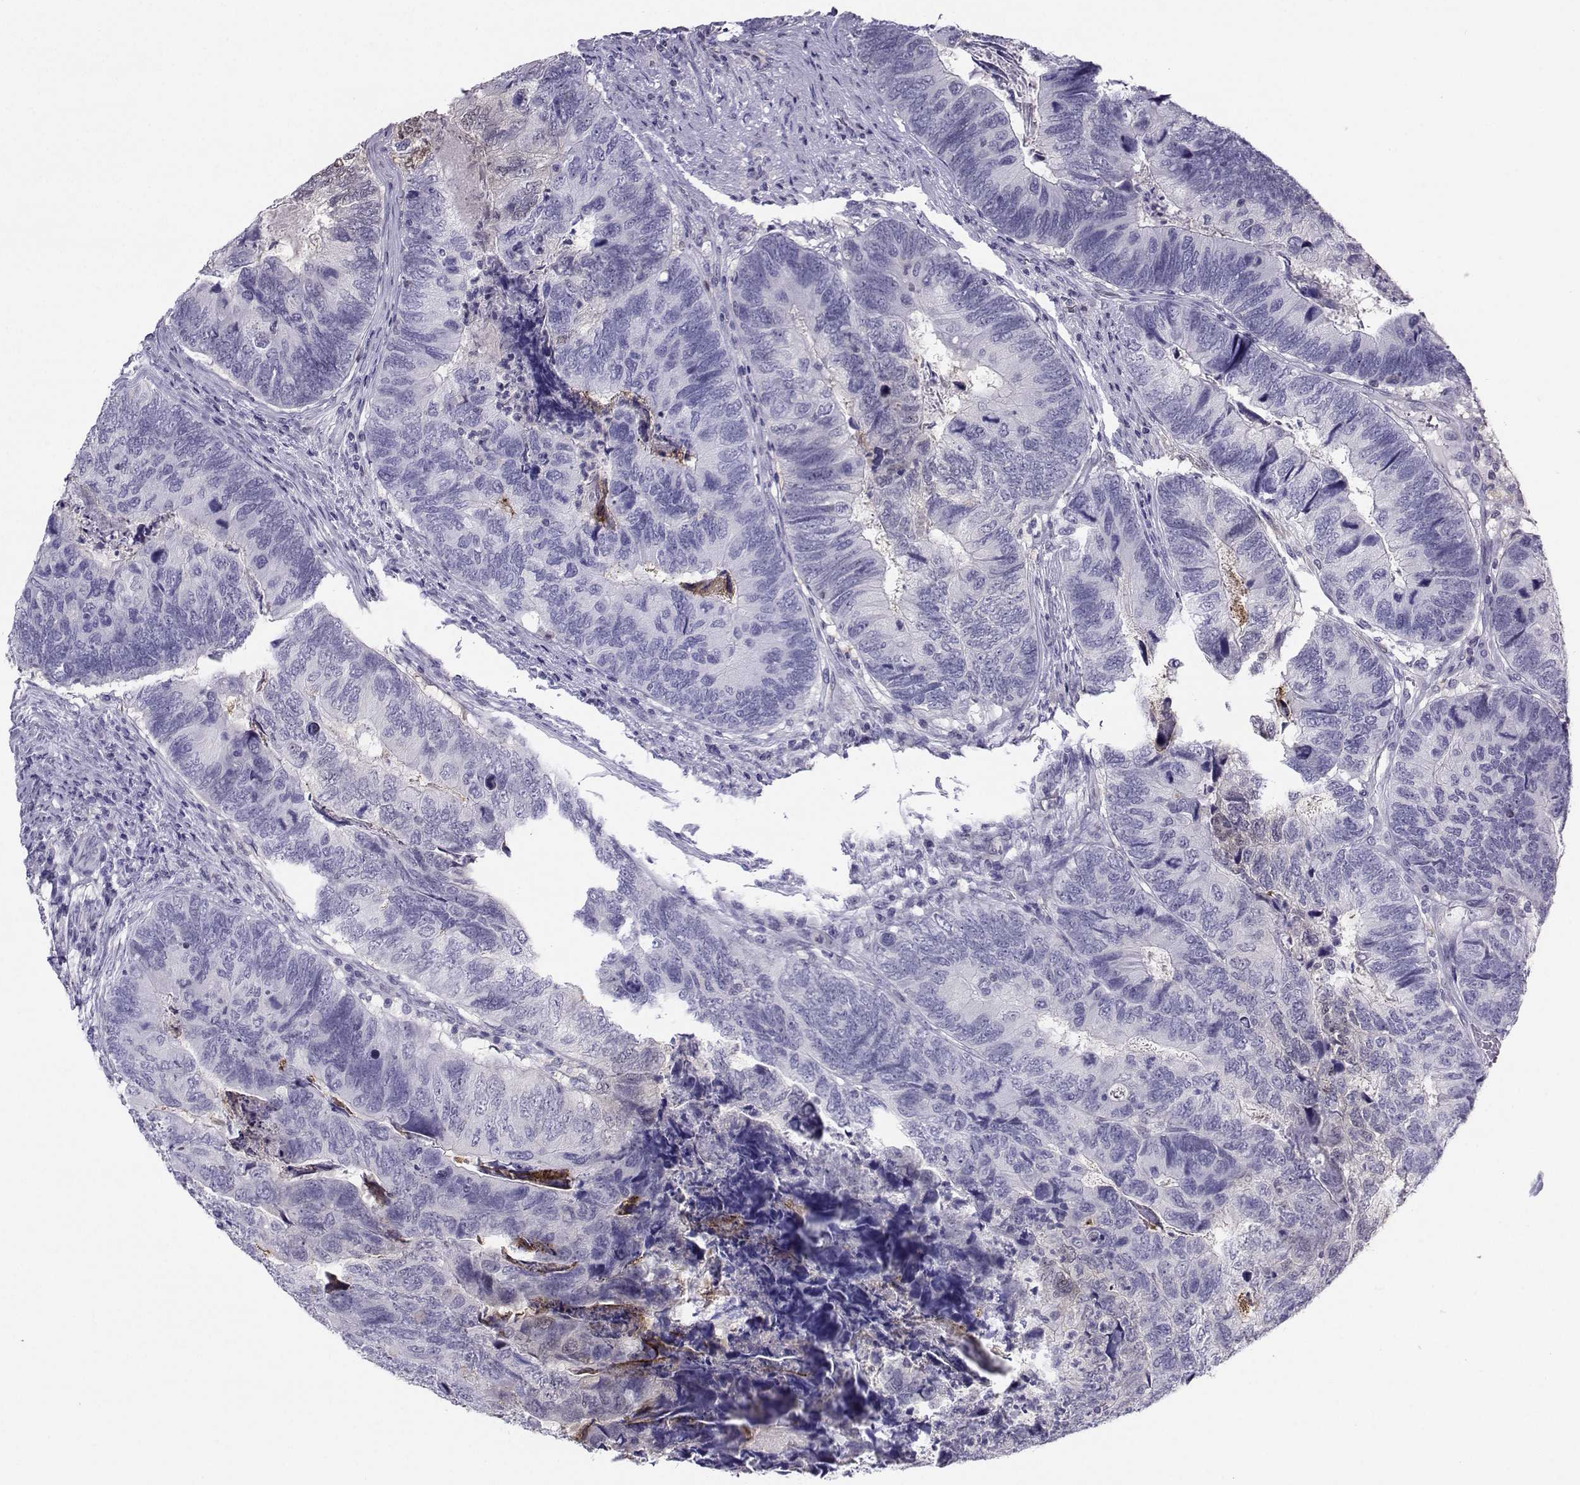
{"staining": {"intensity": "negative", "quantity": "none", "location": "none"}, "tissue": "colorectal cancer", "cell_type": "Tumor cells", "image_type": "cancer", "snomed": [{"axis": "morphology", "description": "Adenocarcinoma, NOS"}, {"axis": "topography", "description": "Colon"}], "caption": "Tumor cells are negative for protein expression in human colorectal cancer.", "gene": "PGK1", "patient": {"sex": "female", "age": 67}}